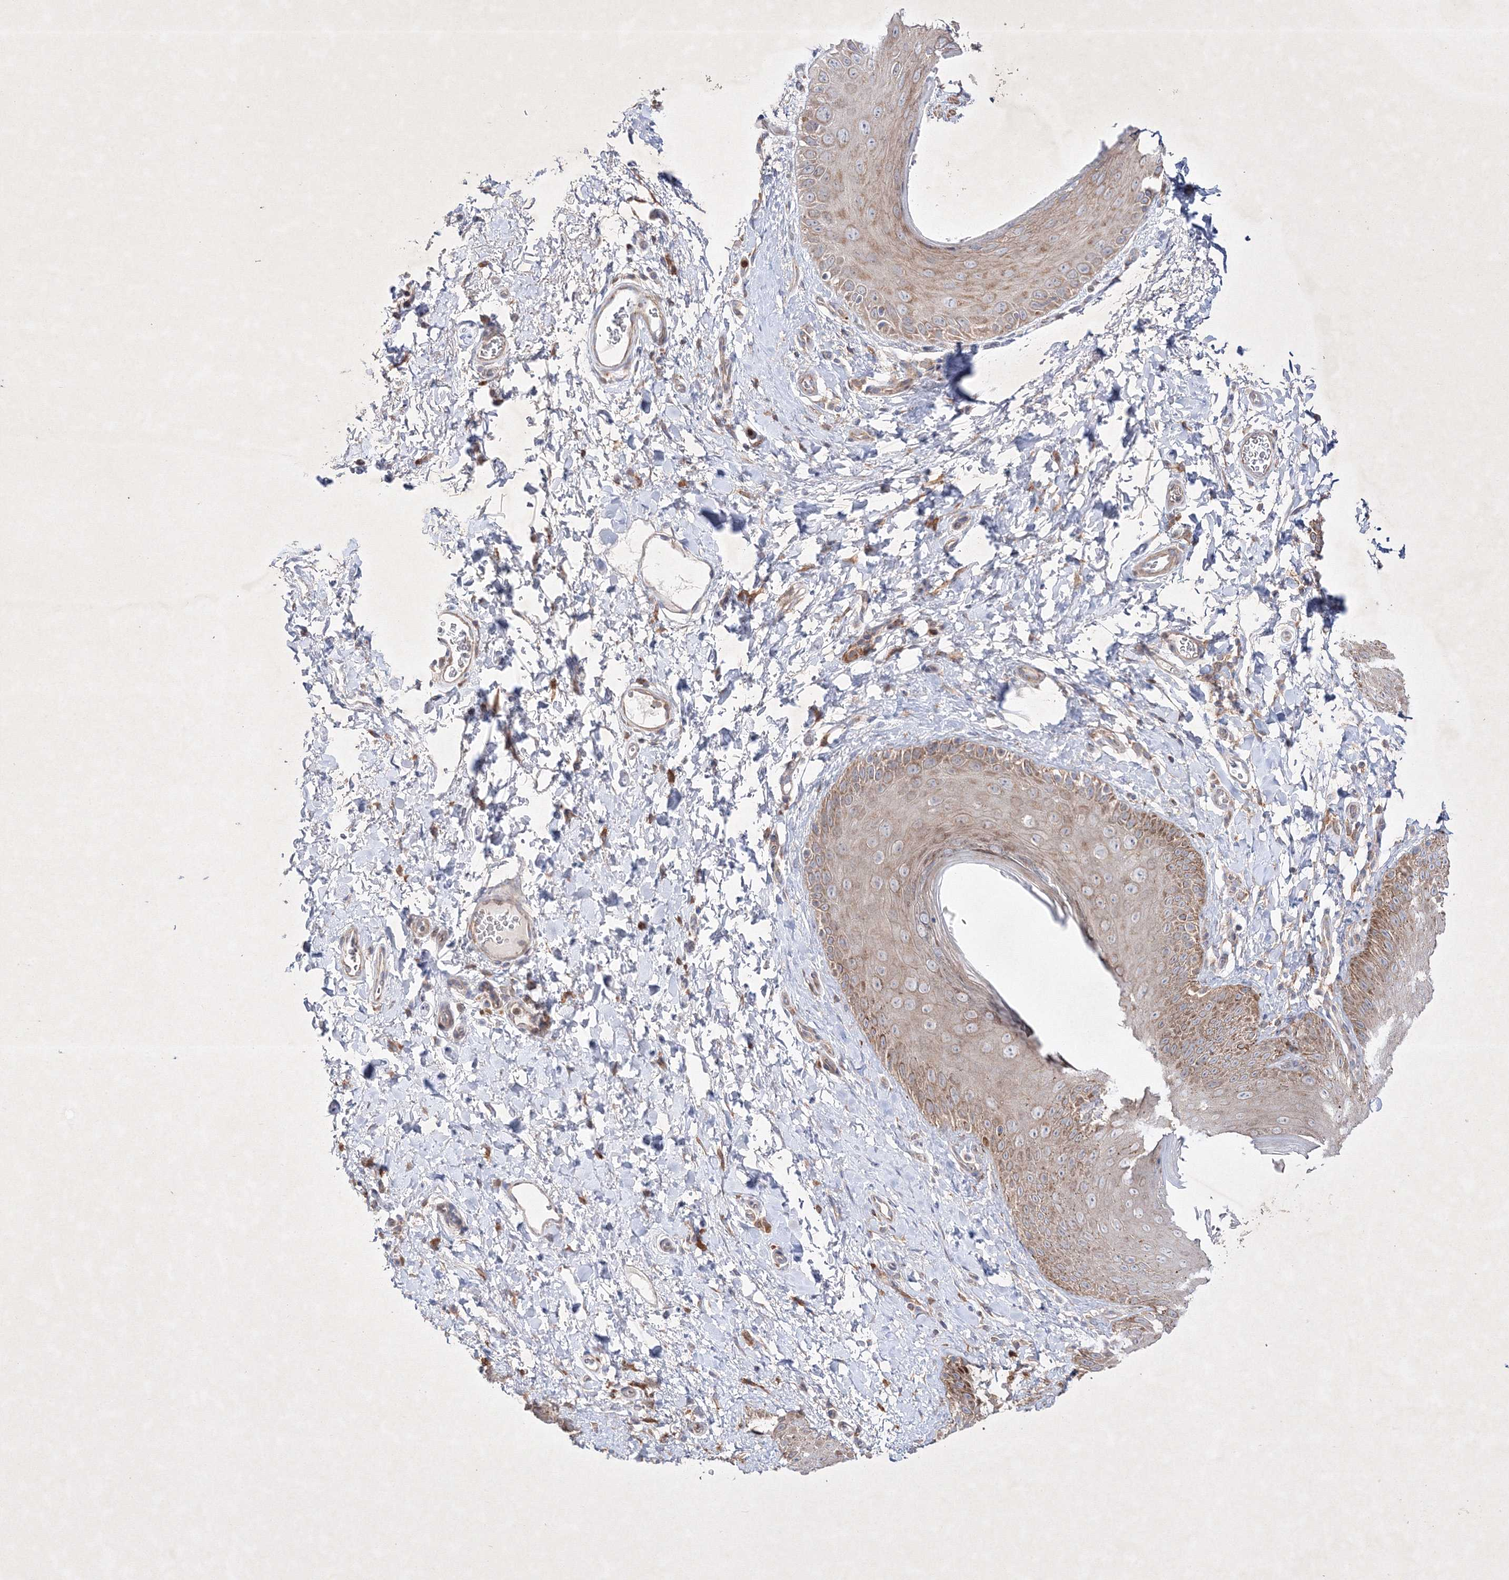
{"staining": {"intensity": "moderate", "quantity": ">75%", "location": "cytoplasmic/membranous"}, "tissue": "skin", "cell_type": "Epidermal cells", "image_type": "normal", "snomed": [{"axis": "morphology", "description": "Normal tissue, NOS"}, {"axis": "topography", "description": "Anal"}], "caption": "Immunohistochemistry (IHC) of benign human skin demonstrates medium levels of moderate cytoplasmic/membranous expression in approximately >75% of epidermal cells. (Brightfield microscopy of DAB IHC at high magnification).", "gene": "OPA1", "patient": {"sex": "male", "age": 44}}